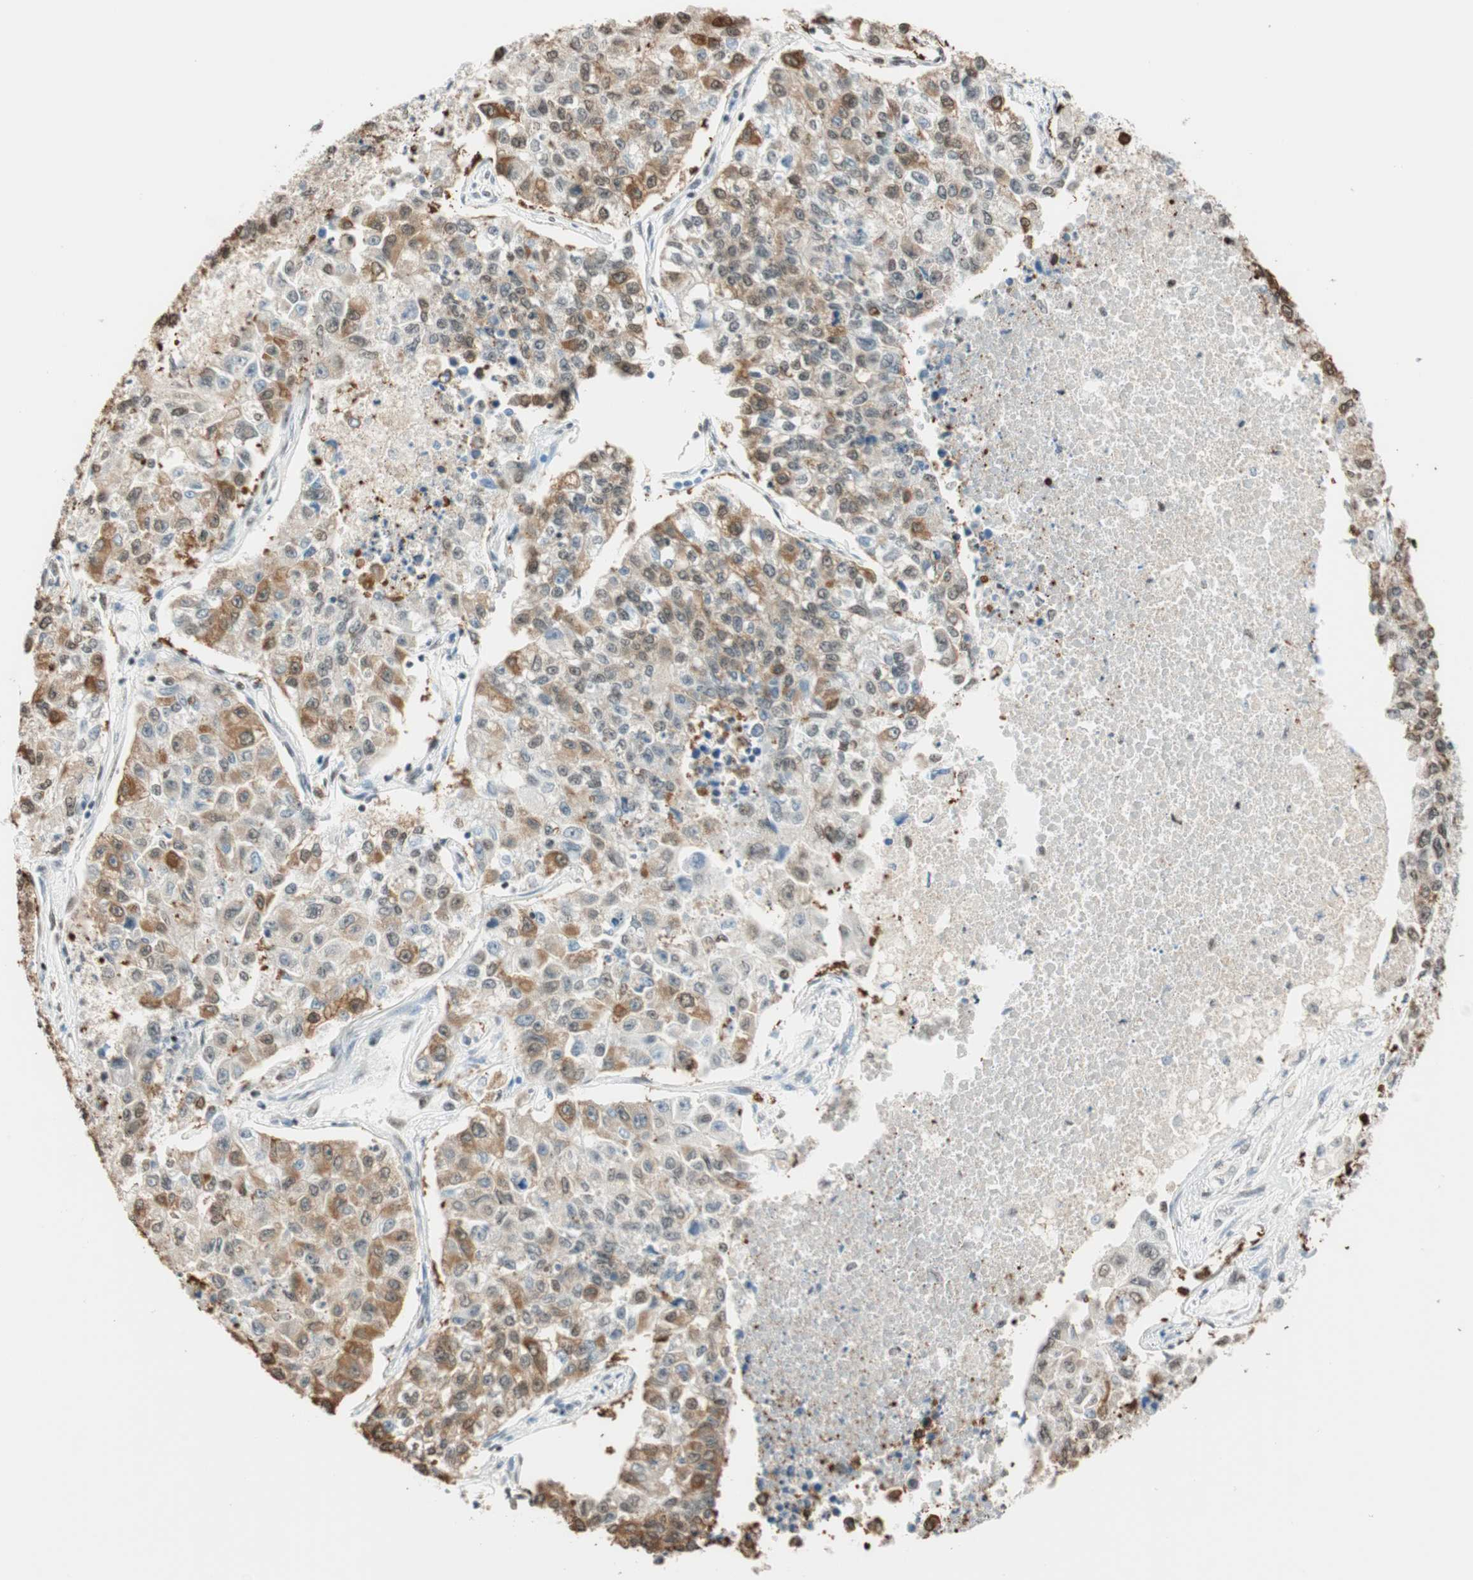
{"staining": {"intensity": "moderate", "quantity": "25%-75%", "location": "cytoplasmic/membranous,nuclear"}, "tissue": "lung cancer", "cell_type": "Tumor cells", "image_type": "cancer", "snomed": [{"axis": "morphology", "description": "Adenocarcinoma, NOS"}, {"axis": "topography", "description": "Lung"}], "caption": "IHC staining of adenocarcinoma (lung), which shows medium levels of moderate cytoplasmic/membranous and nuclear staining in about 25%-75% of tumor cells indicating moderate cytoplasmic/membranous and nuclear protein staining. The staining was performed using DAB (brown) for protein detection and nuclei were counterstained in hematoxylin (blue).", "gene": "FANCG", "patient": {"sex": "male", "age": 49}}